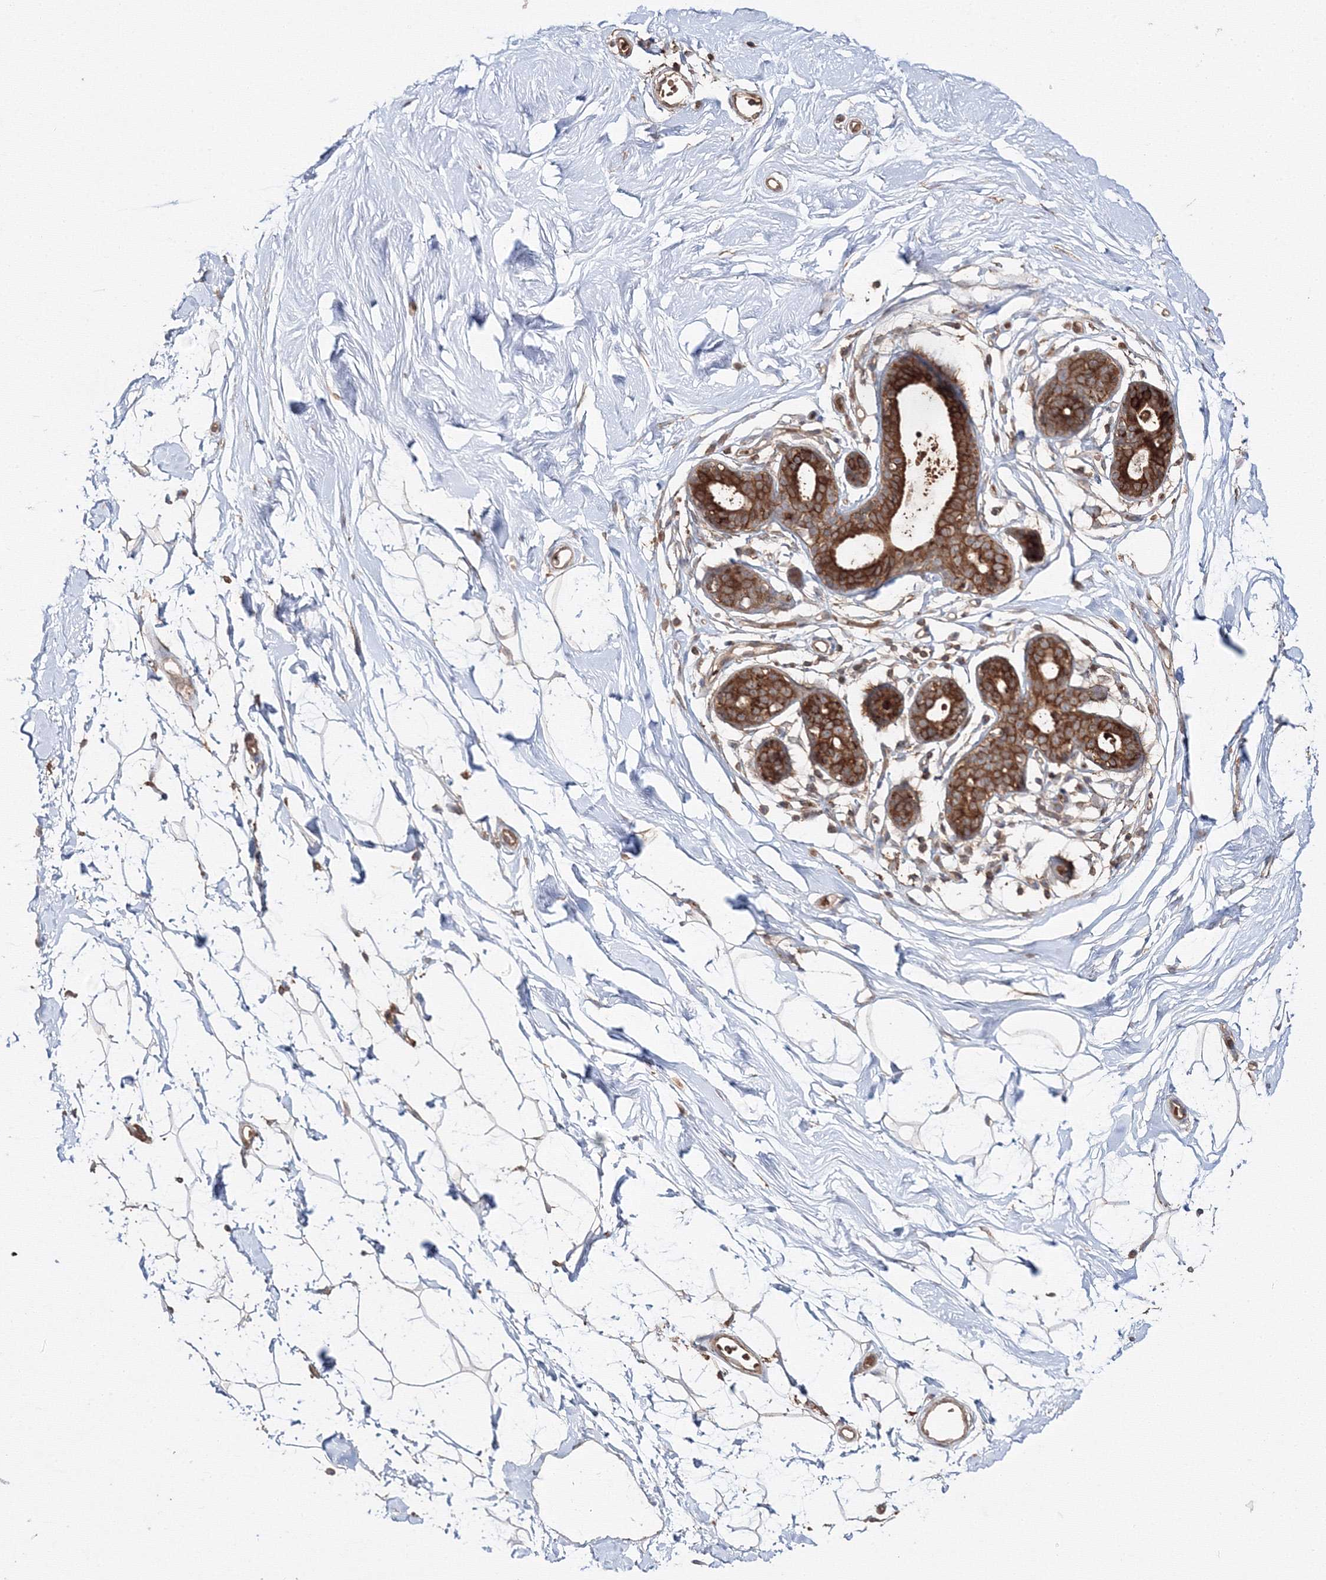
{"staining": {"intensity": "negative", "quantity": "none", "location": "none"}, "tissue": "breast", "cell_type": "Adipocytes", "image_type": "normal", "snomed": [{"axis": "morphology", "description": "Normal tissue, NOS"}, {"axis": "topography", "description": "Breast"}], "caption": "Immunohistochemical staining of benign breast displays no significant staining in adipocytes.", "gene": "DDO", "patient": {"sex": "female", "age": 26}}